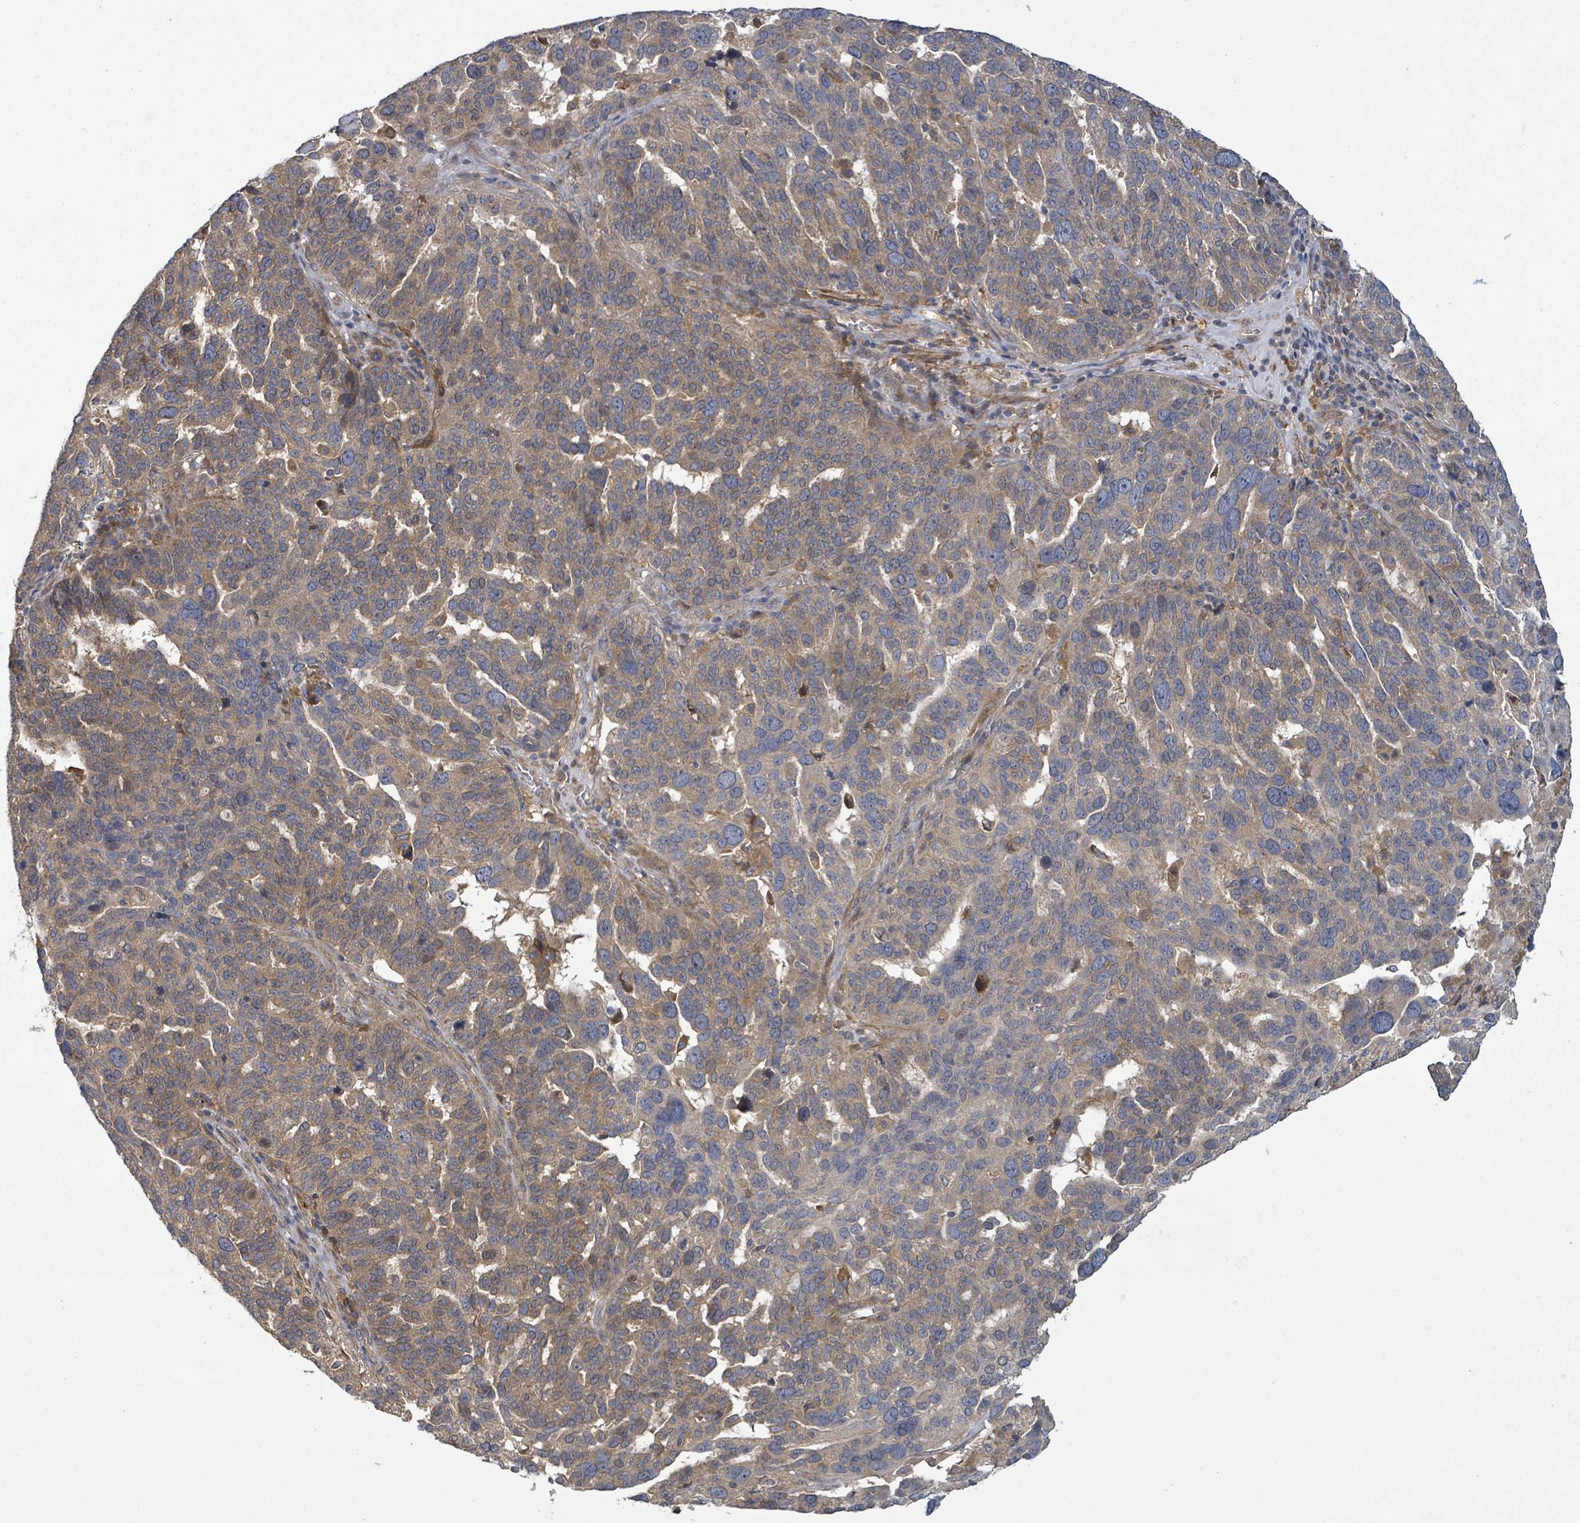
{"staining": {"intensity": "moderate", "quantity": "<25%", "location": "cytoplasmic/membranous"}, "tissue": "ovarian cancer", "cell_type": "Tumor cells", "image_type": "cancer", "snomed": [{"axis": "morphology", "description": "Cystadenocarcinoma, serous, NOS"}, {"axis": "topography", "description": "Ovary"}], "caption": "Protein analysis of ovarian cancer tissue exhibits moderate cytoplasmic/membranous positivity in approximately <25% of tumor cells. (Brightfield microscopy of DAB IHC at high magnification).", "gene": "MAP3K6", "patient": {"sex": "female", "age": 59}}